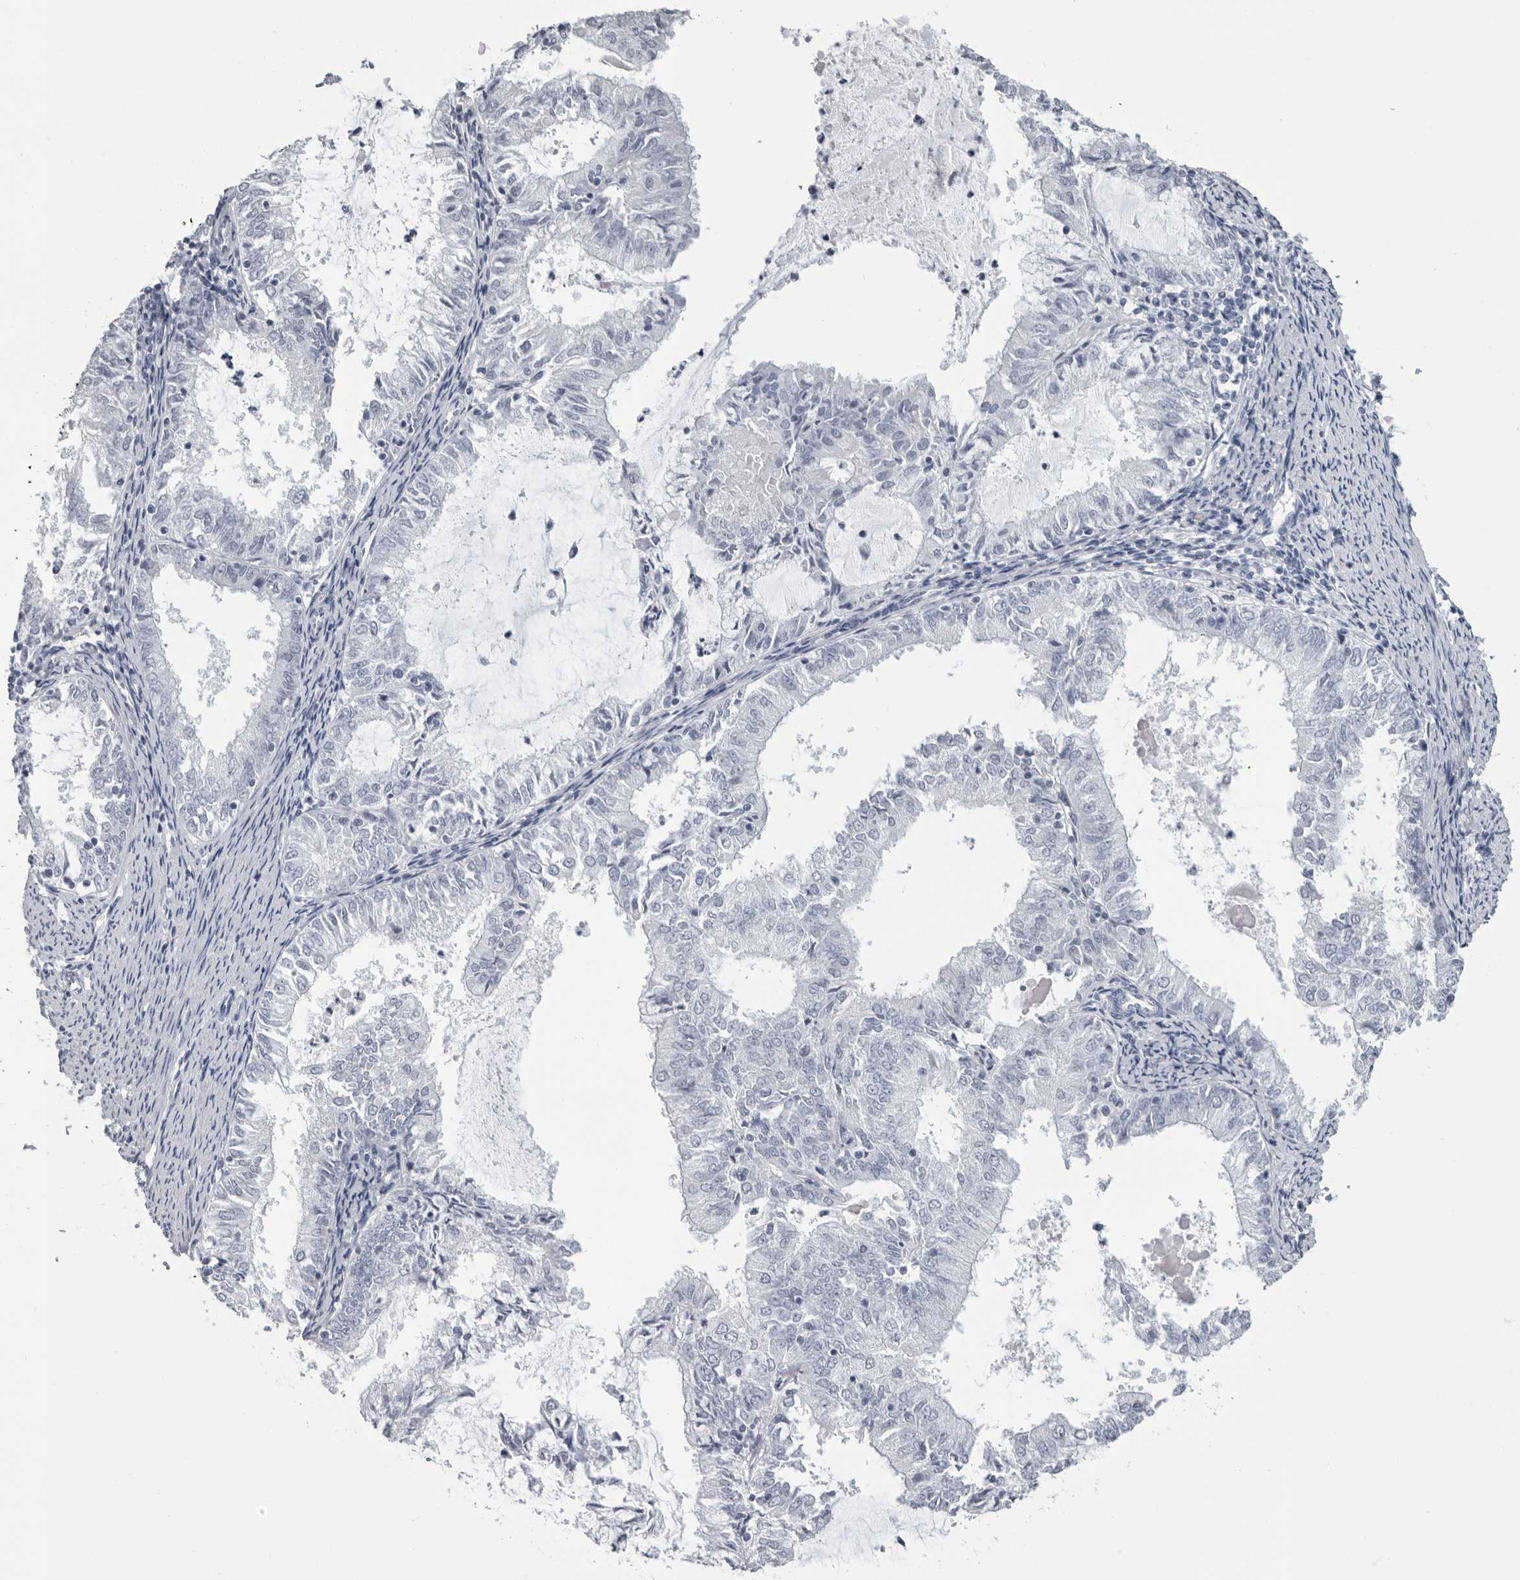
{"staining": {"intensity": "negative", "quantity": "none", "location": "none"}, "tissue": "endometrial cancer", "cell_type": "Tumor cells", "image_type": "cancer", "snomed": [{"axis": "morphology", "description": "Adenocarcinoma, NOS"}, {"axis": "topography", "description": "Endometrium"}], "caption": "The histopathology image displays no staining of tumor cells in endometrial adenocarcinoma.", "gene": "OPLAH", "patient": {"sex": "female", "age": 57}}